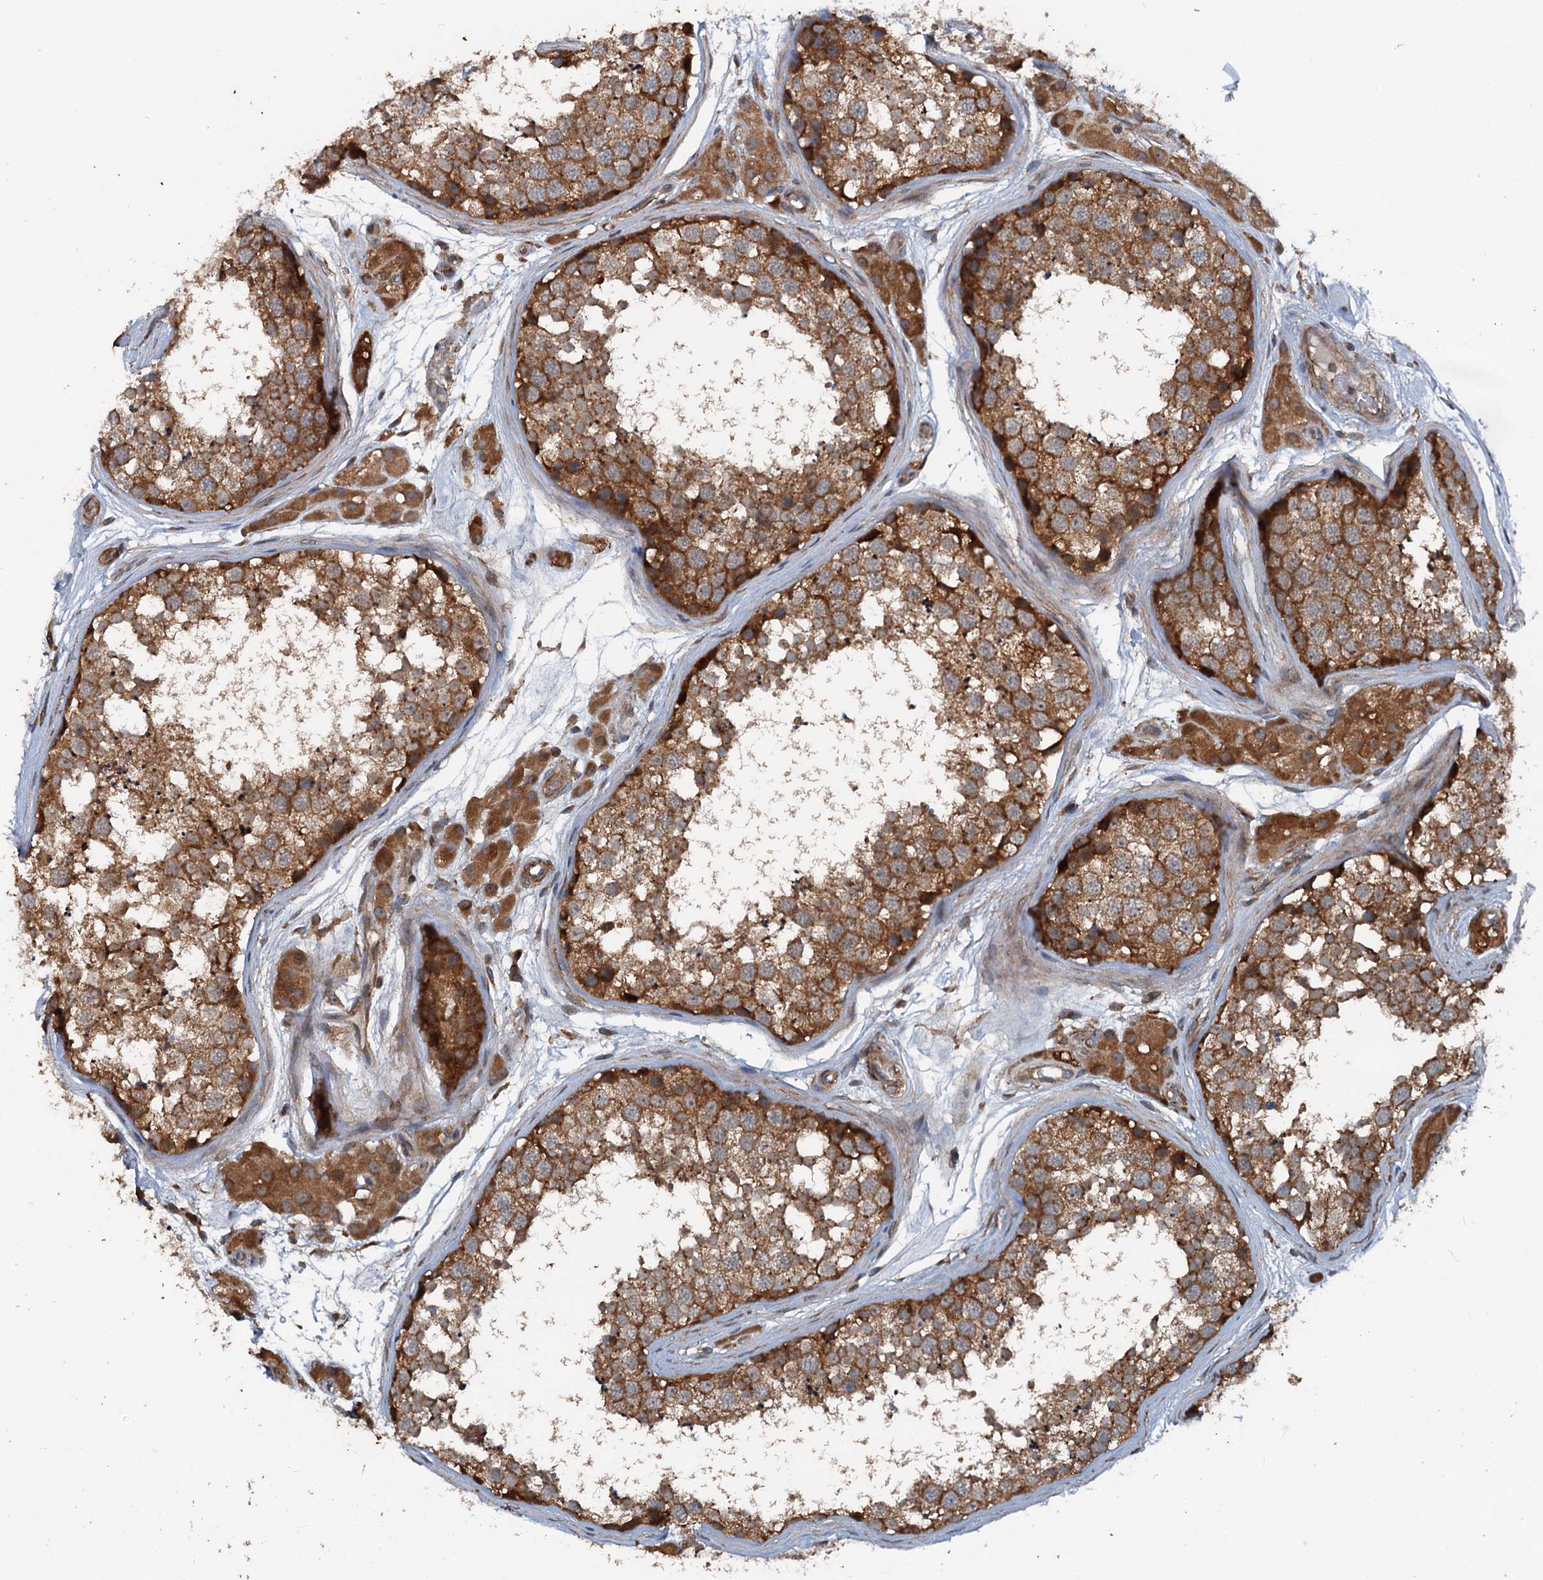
{"staining": {"intensity": "strong", "quantity": ">75%", "location": "cytoplasmic/membranous"}, "tissue": "testis", "cell_type": "Cells in seminiferous ducts", "image_type": "normal", "snomed": [{"axis": "morphology", "description": "Normal tissue, NOS"}, {"axis": "topography", "description": "Testis"}], "caption": "Testis stained with a brown dye shows strong cytoplasmic/membranous positive positivity in approximately >75% of cells in seminiferous ducts.", "gene": "TEDC1", "patient": {"sex": "male", "age": 56}}